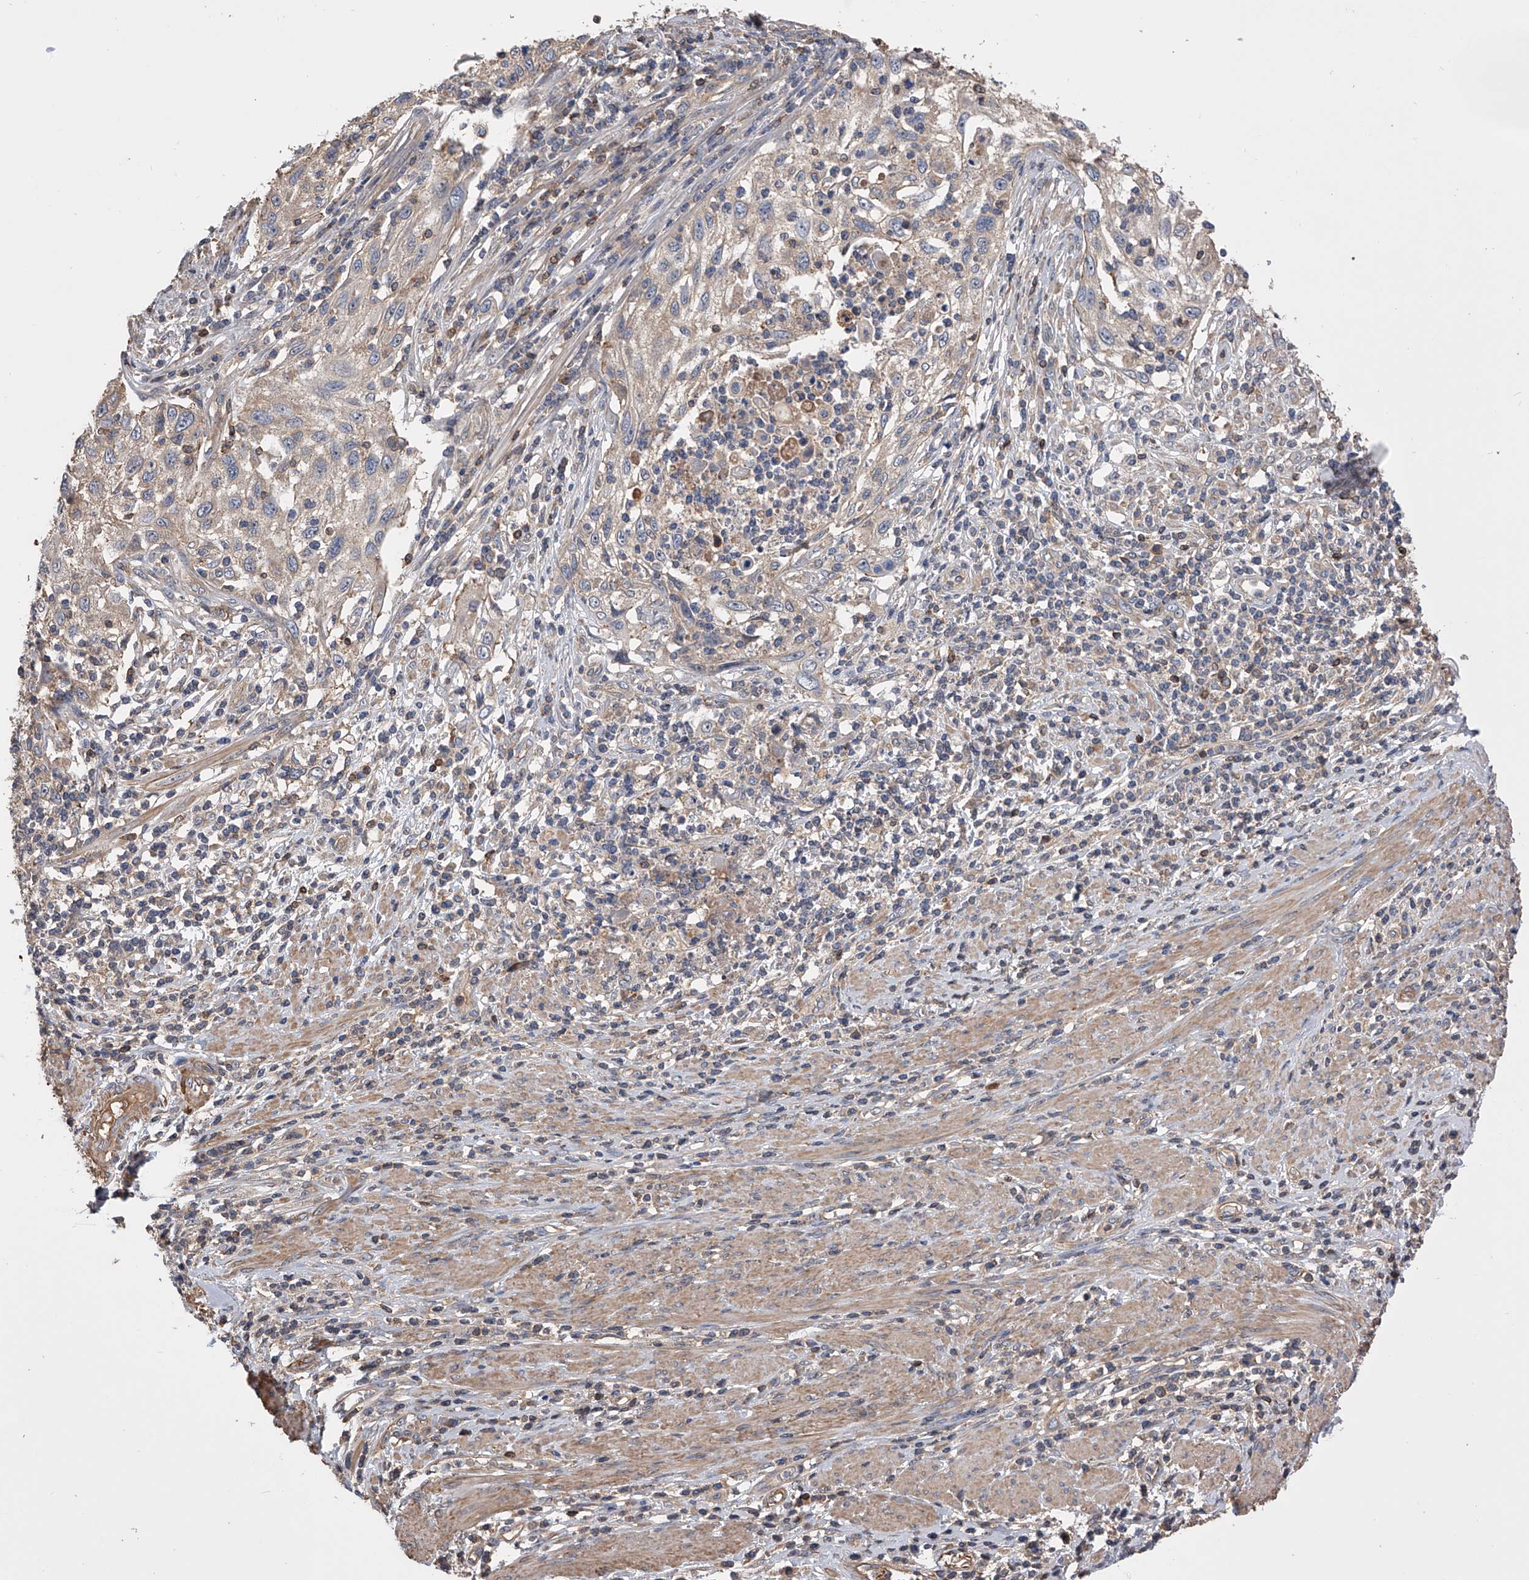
{"staining": {"intensity": "weak", "quantity": ">75%", "location": "cytoplasmic/membranous"}, "tissue": "cervical cancer", "cell_type": "Tumor cells", "image_type": "cancer", "snomed": [{"axis": "morphology", "description": "Squamous cell carcinoma, NOS"}, {"axis": "topography", "description": "Cervix"}], "caption": "A brown stain labels weak cytoplasmic/membranous staining of a protein in human squamous cell carcinoma (cervical) tumor cells.", "gene": "CUL7", "patient": {"sex": "female", "age": 70}}